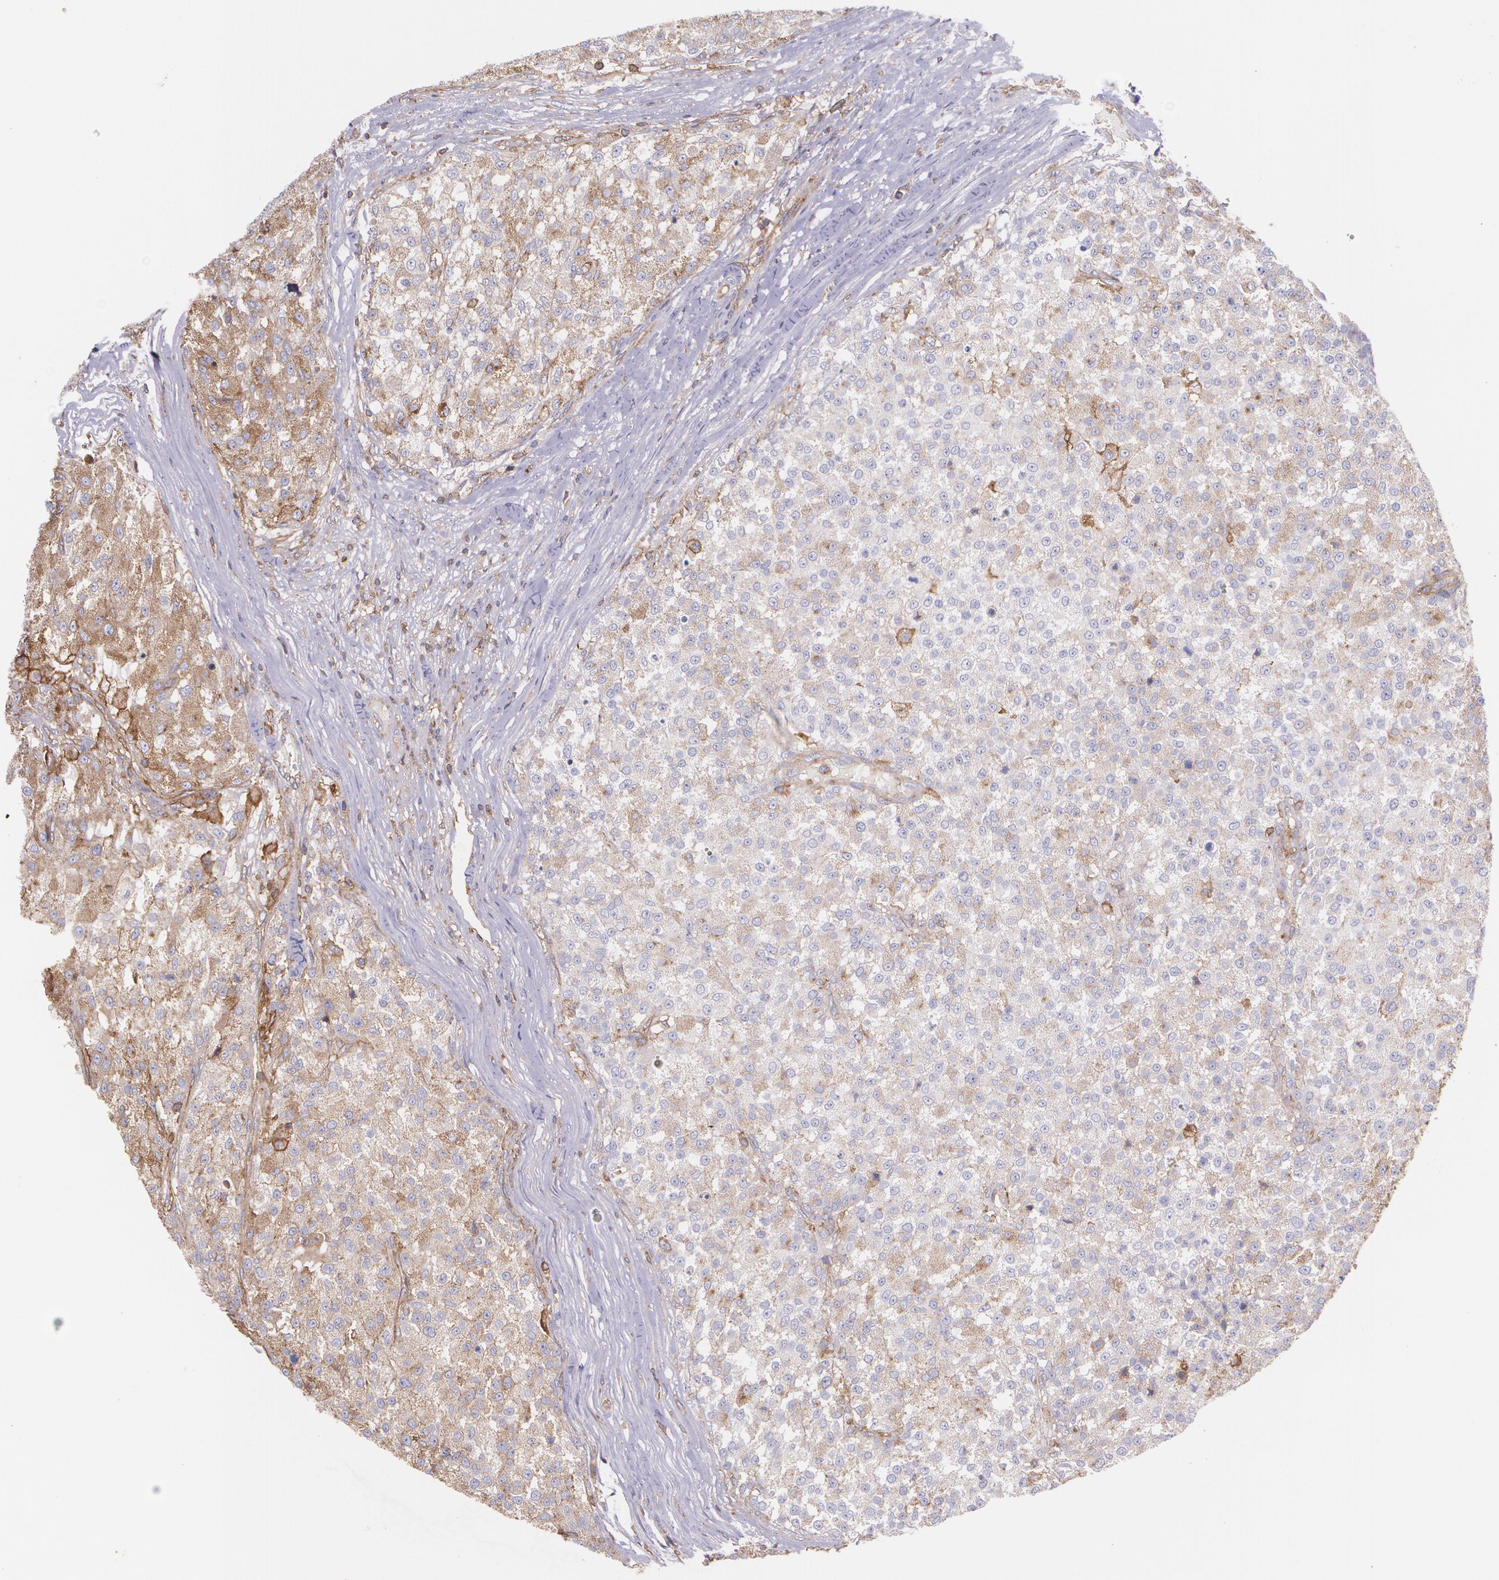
{"staining": {"intensity": "weak", "quantity": "<25%", "location": "cytoplasmic/membranous"}, "tissue": "testis cancer", "cell_type": "Tumor cells", "image_type": "cancer", "snomed": [{"axis": "morphology", "description": "Seminoma, NOS"}, {"axis": "topography", "description": "Testis"}], "caption": "Tumor cells show no significant staining in testis cancer.", "gene": "B2M", "patient": {"sex": "male", "age": 59}}